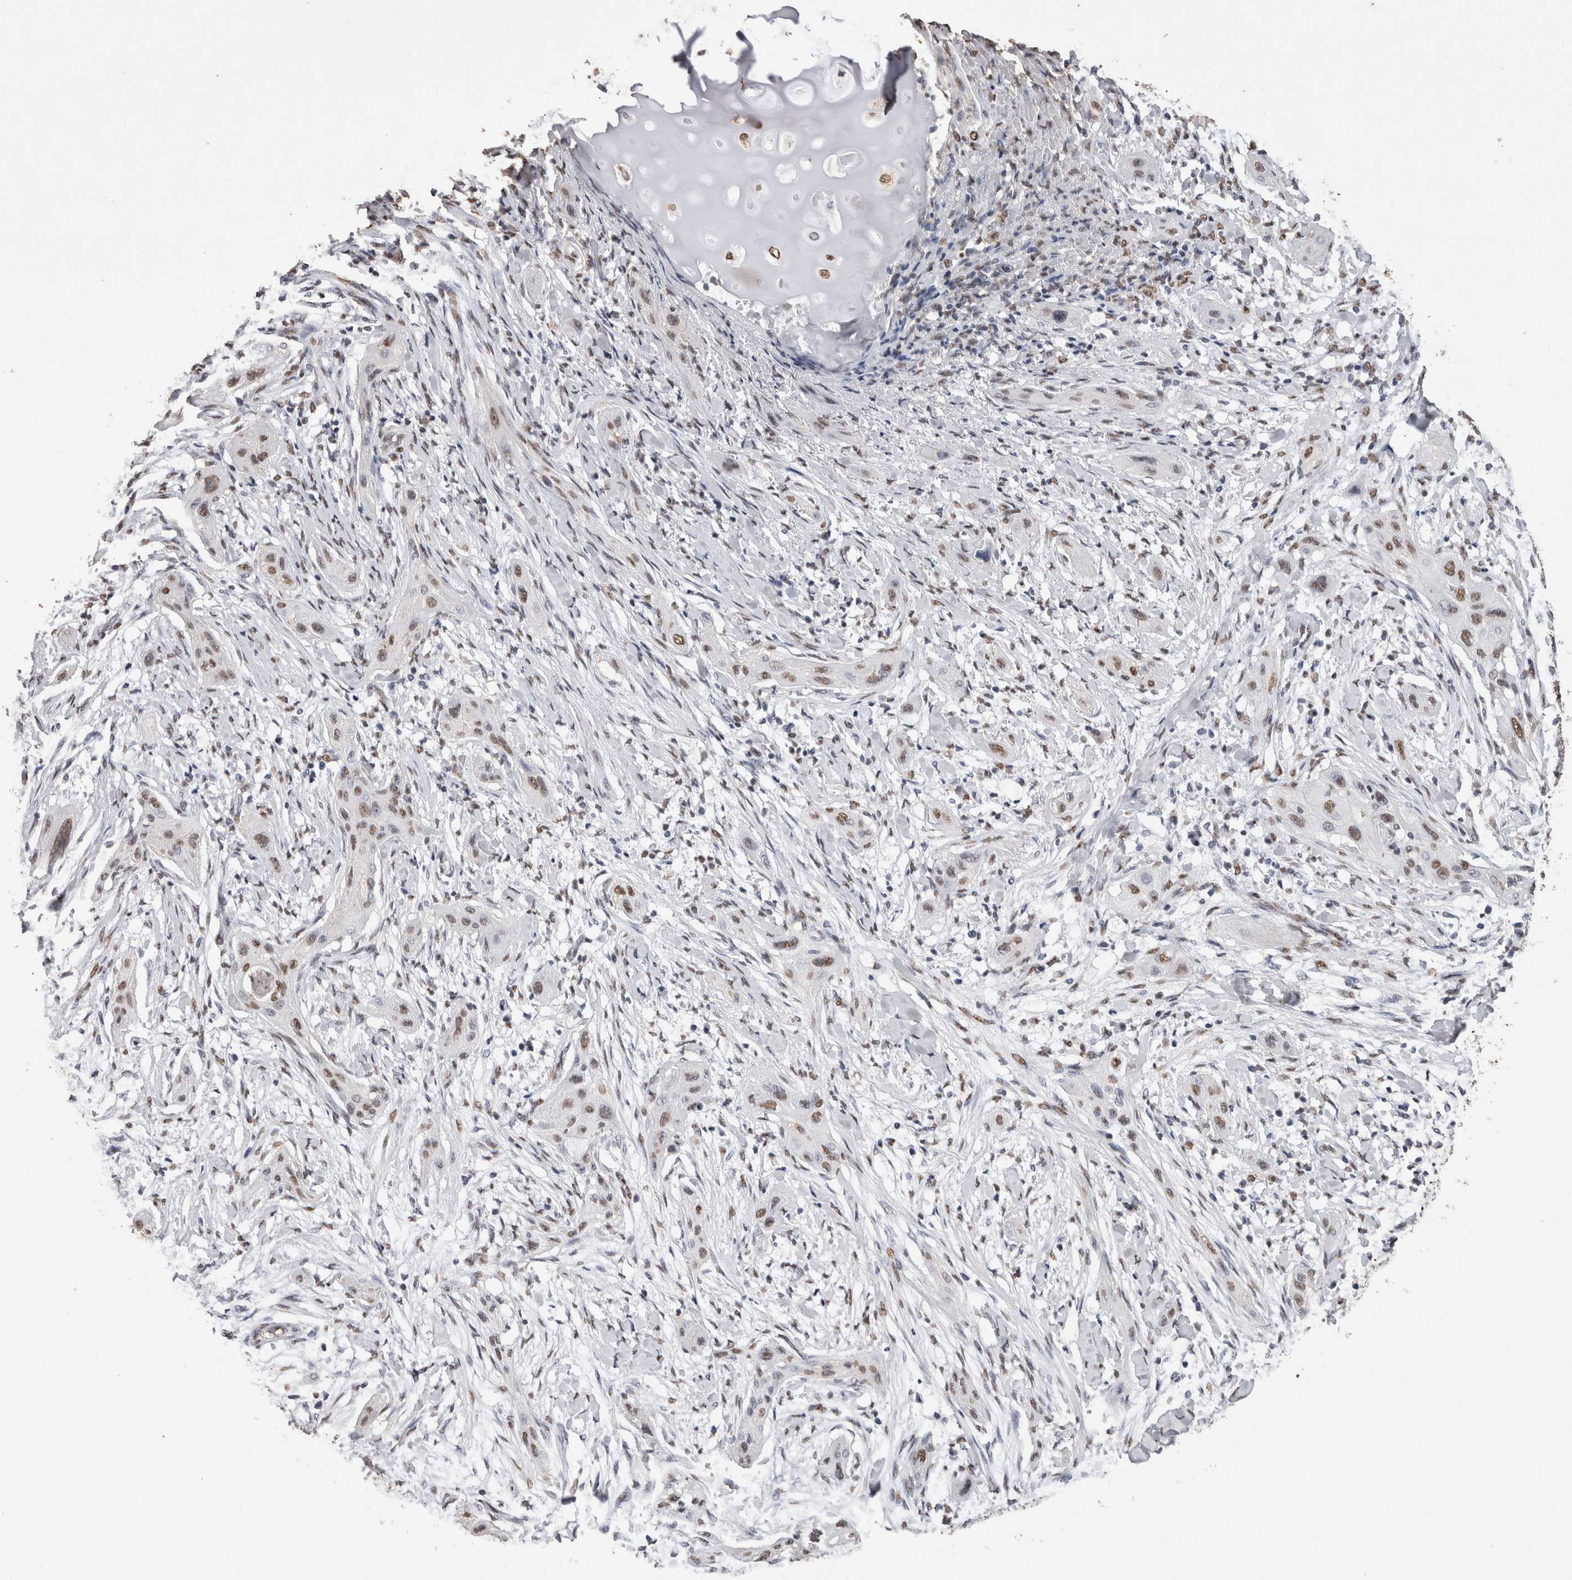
{"staining": {"intensity": "moderate", "quantity": ">75%", "location": "nuclear"}, "tissue": "lung cancer", "cell_type": "Tumor cells", "image_type": "cancer", "snomed": [{"axis": "morphology", "description": "Squamous cell carcinoma, NOS"}, {"axis": "topography", "description": "Lung"}], "caption": "Squamous cell carcinoma (lung) stained with a protein marker shows moderate staining in tumor cells.", "gene": "NTHL1", "patient": {"sex": "female", "age": 47}}